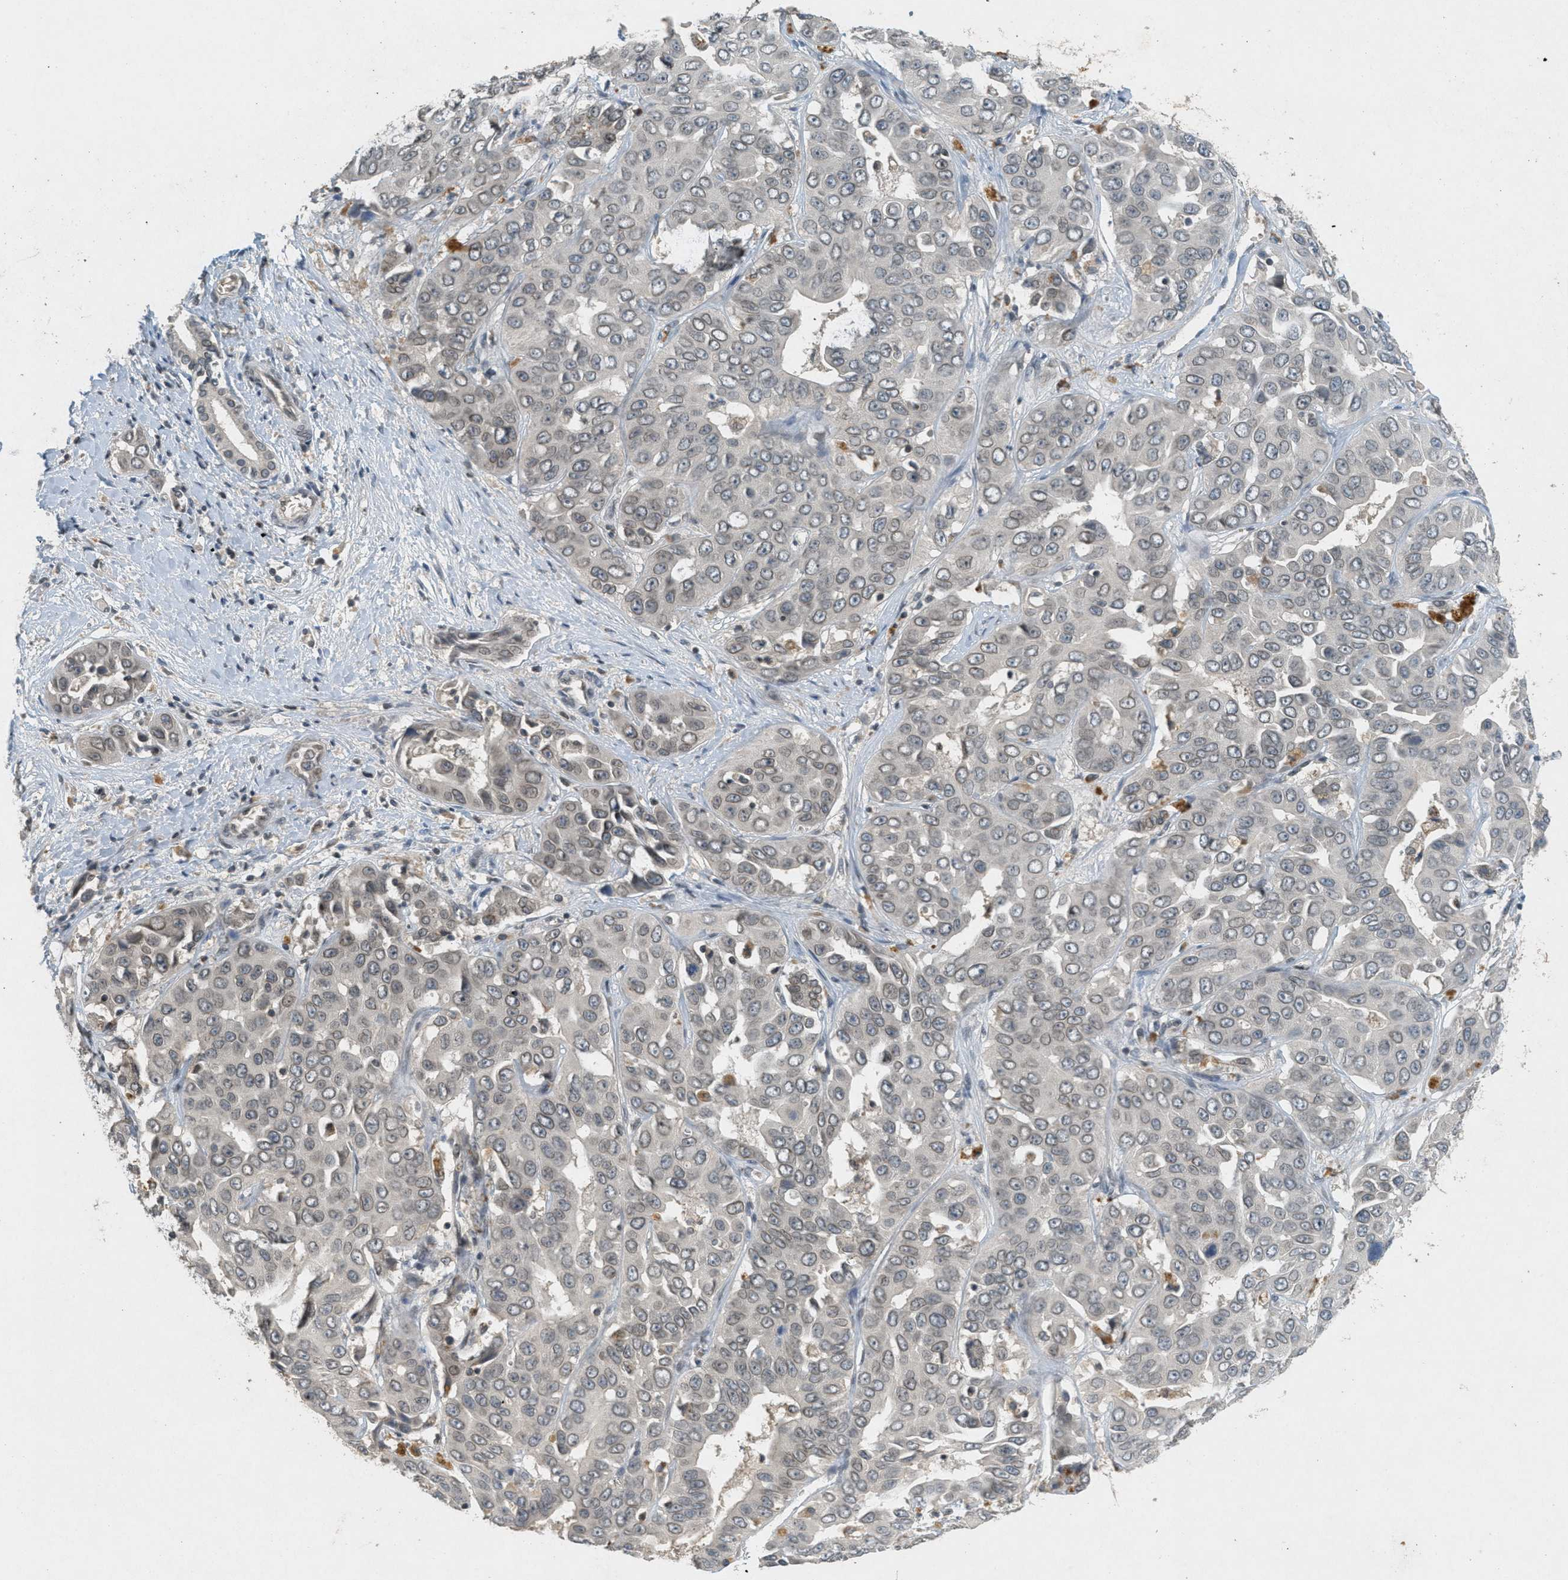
{"staining": {"intensity": "weak", "quantity": "<25%", "location": "nuclear"}, "tissue": "liver cancer", "cell_type": "Tumor cells", "image_type": "cancer", "snomed": [{"axis": "morphology", "description": "Cholangiocarcinoma"}, {"axis": "topography", "description": "Liver"}], "caption": "This is a photomicrograph of immunohistochemistry (IHC) staining of liver cholangiocarcinoma, which shows no positivity in tumor cells.", "gene": "ABHD6", "patient": {"sex": "female", "age": 52}}